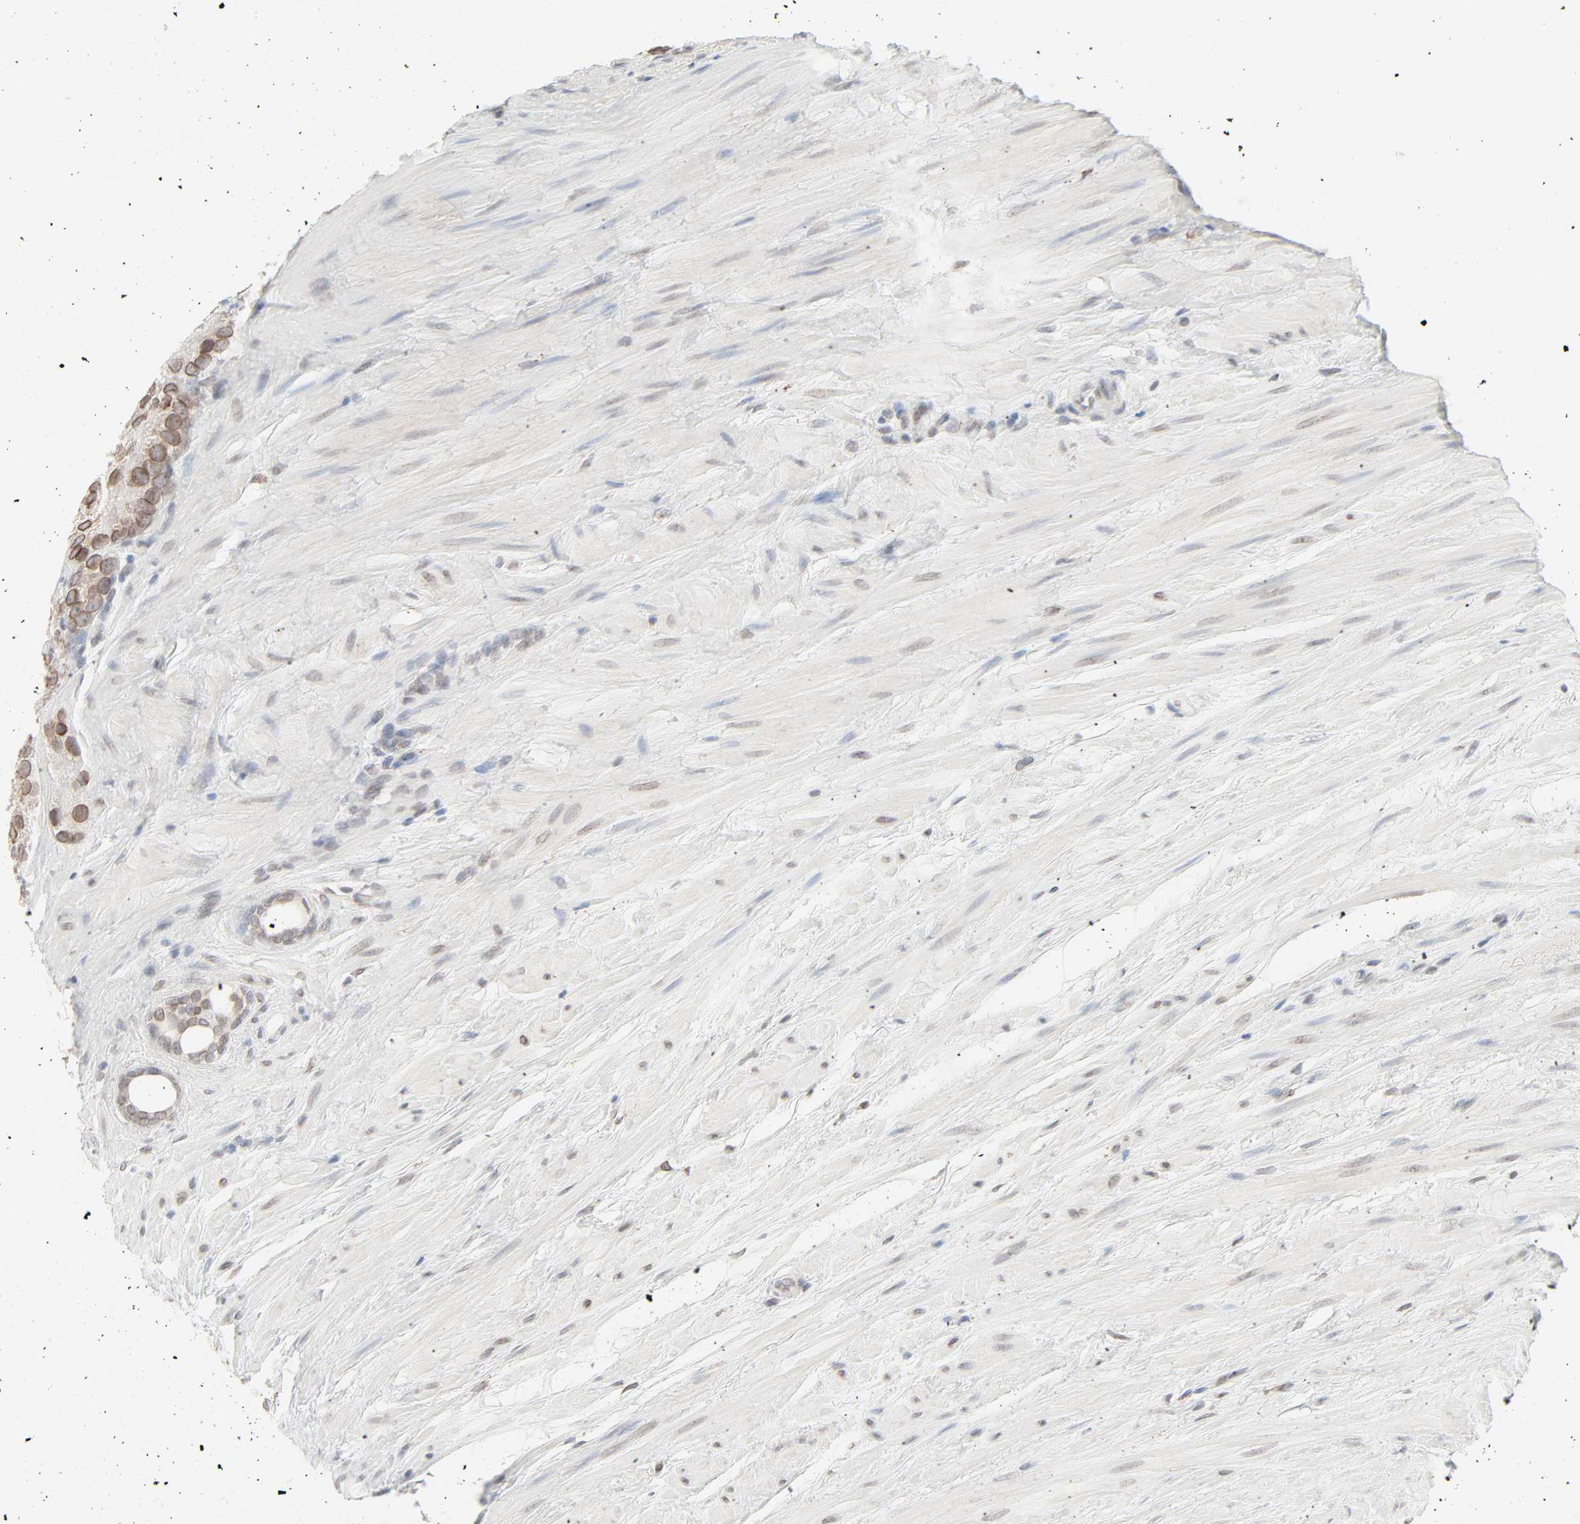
{"staining": {"intensity": "moderate", "quantity": "25%-75%", "location": "cytoplasmic/membranous,nuclear"}, "tissue": "prostate cancer", "cell_type": "Tumor cells", "image_type": "cancer", "snomed": [{"axis": "morphology", "description": "Adenocarcinoma, Low grade"}, {"axis": "topography", "description": "Prostate"}], "caption": "Moderate cytoplasmic/membranous and nuclear staining is present in about 25%-75% of tumor cells in prostate cancer.", "gene": "MAD1L1", "patient": {"sex": "male", "age": 69}}